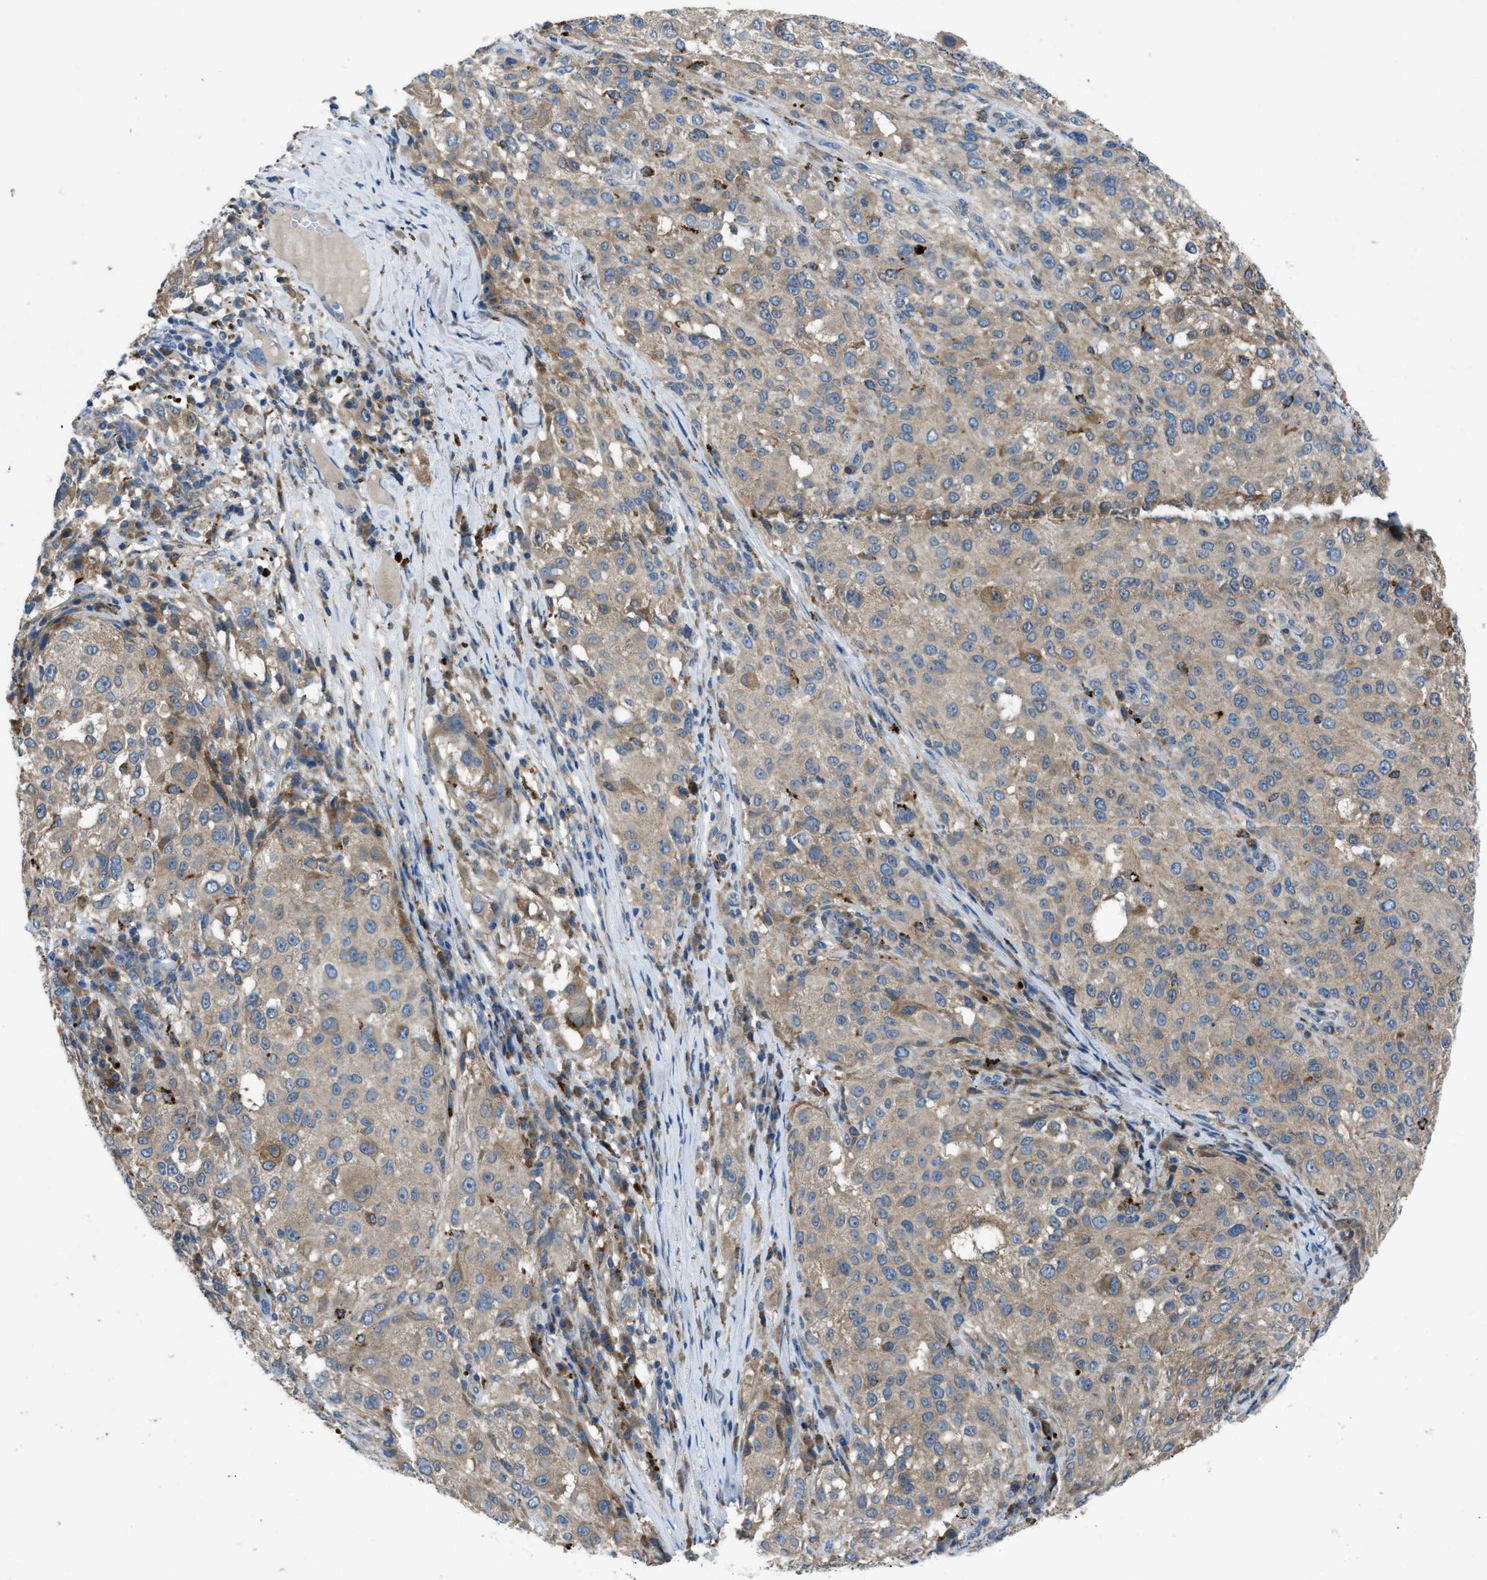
{"staining": {"intensity": "moderate", "quantity": "25%-75%", "location": "cytoplasmic/membranous"}, "tissue": "melanoma", "cell_type": "Tumor cells", "image_type": "cancer", "snomed": [{"axis": "morphology", "description": "Necrosis, NOS"}, {"axis": "morphology", "description": "Malignant melanoma, NOS"}, {"axis": "topography", "description": "Skin"}], "caption": "Immunohistochemistry image of human malignant melanoma stained for a protein (brown), which shows medium levels of moderate cytoplasmic/membranous positivity in about 25%-75% of tumor cells.", "gene": "MAP3K20", "patient": {"sex": "female", "age": 87}}